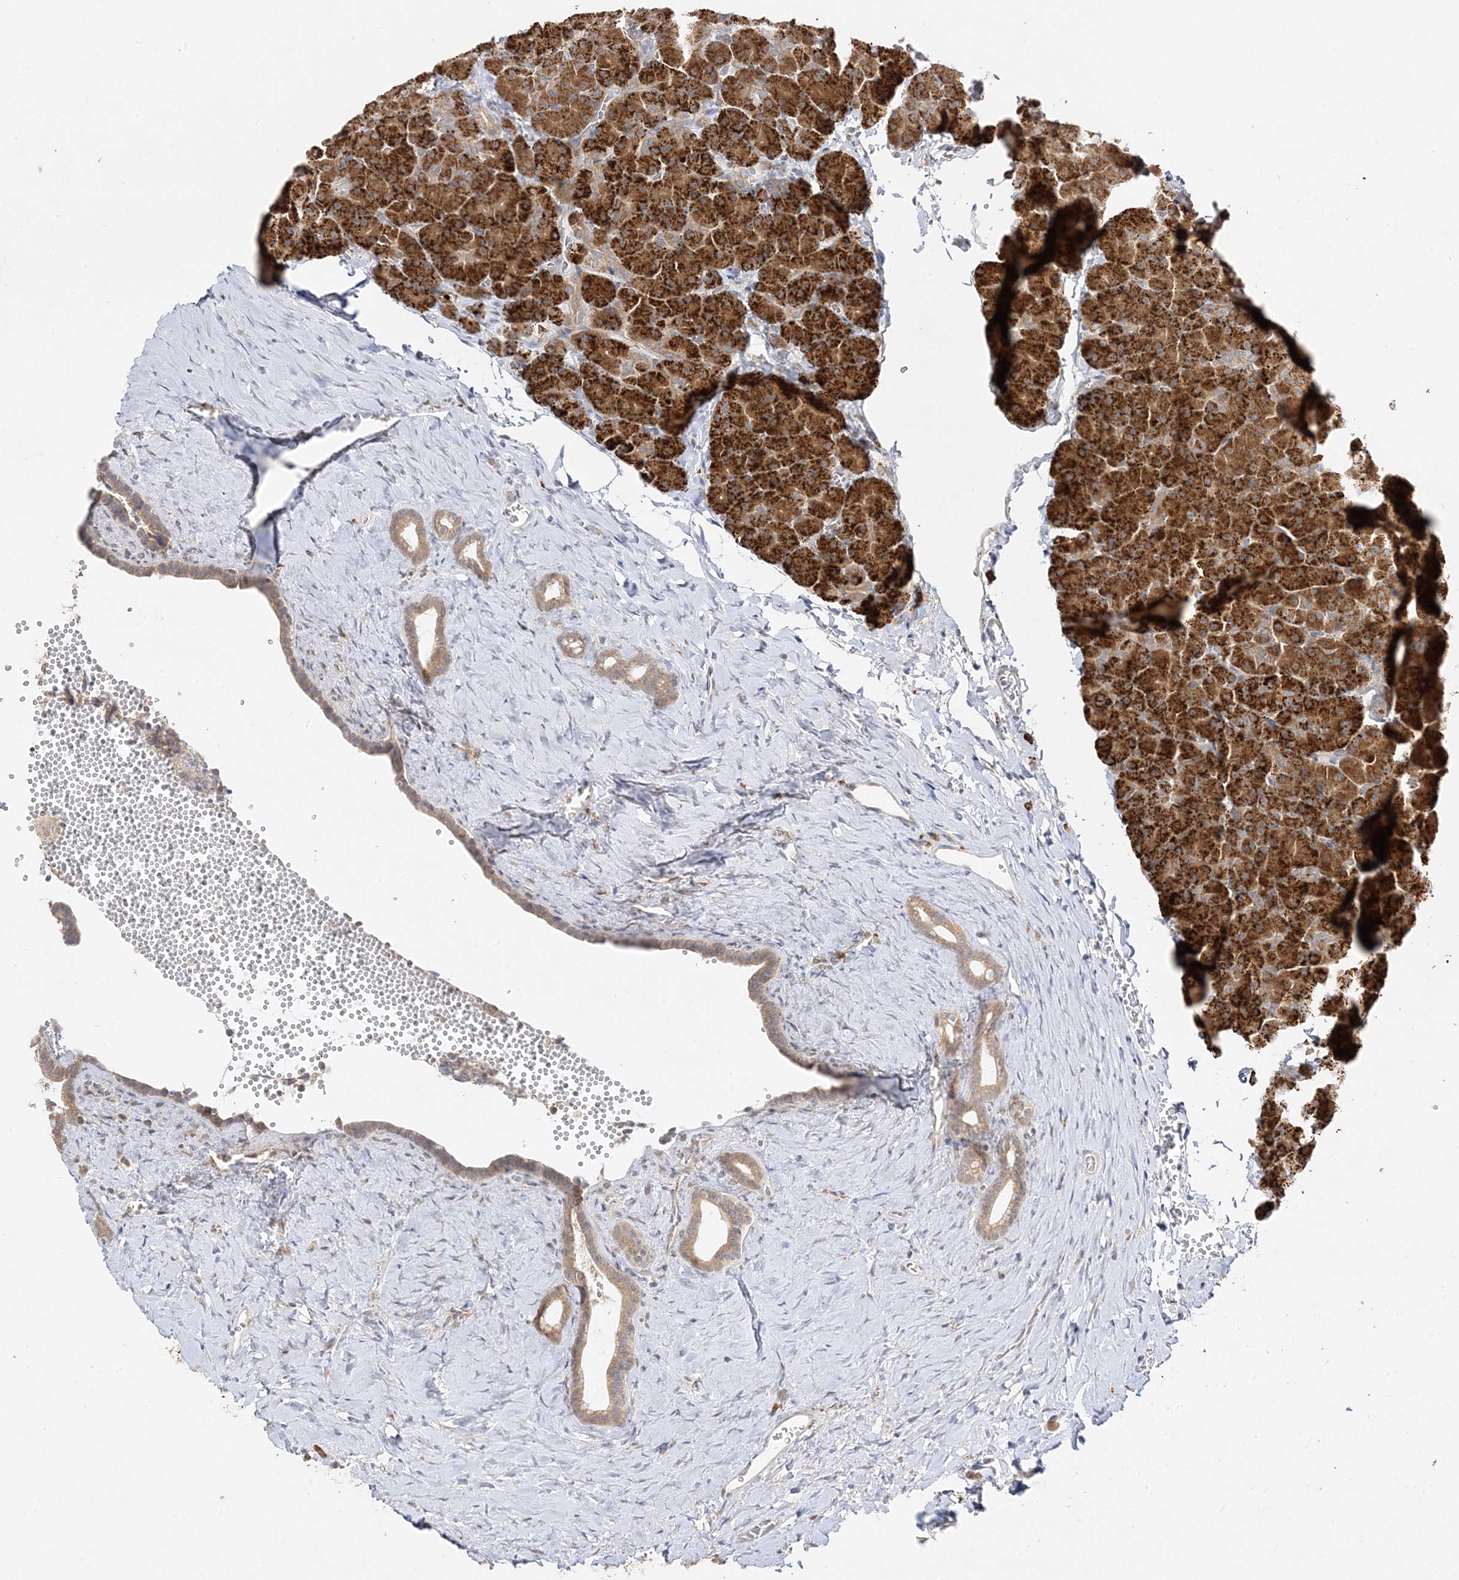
{"staining": {"intensity": "strong", "quantity": ">75%", "location": "cytoplasmic/membranous"}, "tissue": "pancreas", "cell_type": "Exocrine glandular cells", "image_type": "normal", "snomed": [{"axis": "morphology", "description": "Normal tissue, NOS"}, {"axis": "morphology", "description": "Carcinoid, malignant, NOS"}, {"axis": "topography", "description": "Pancreas"}], "caption": "Human pancreas stained with a brown dye demonstrates strong cytoplasmic/membranous positive positivity in about >75% of exocrine glandular cells.", "gene": "C2CD2", "patient": {"sex": "female", "age": 35}}